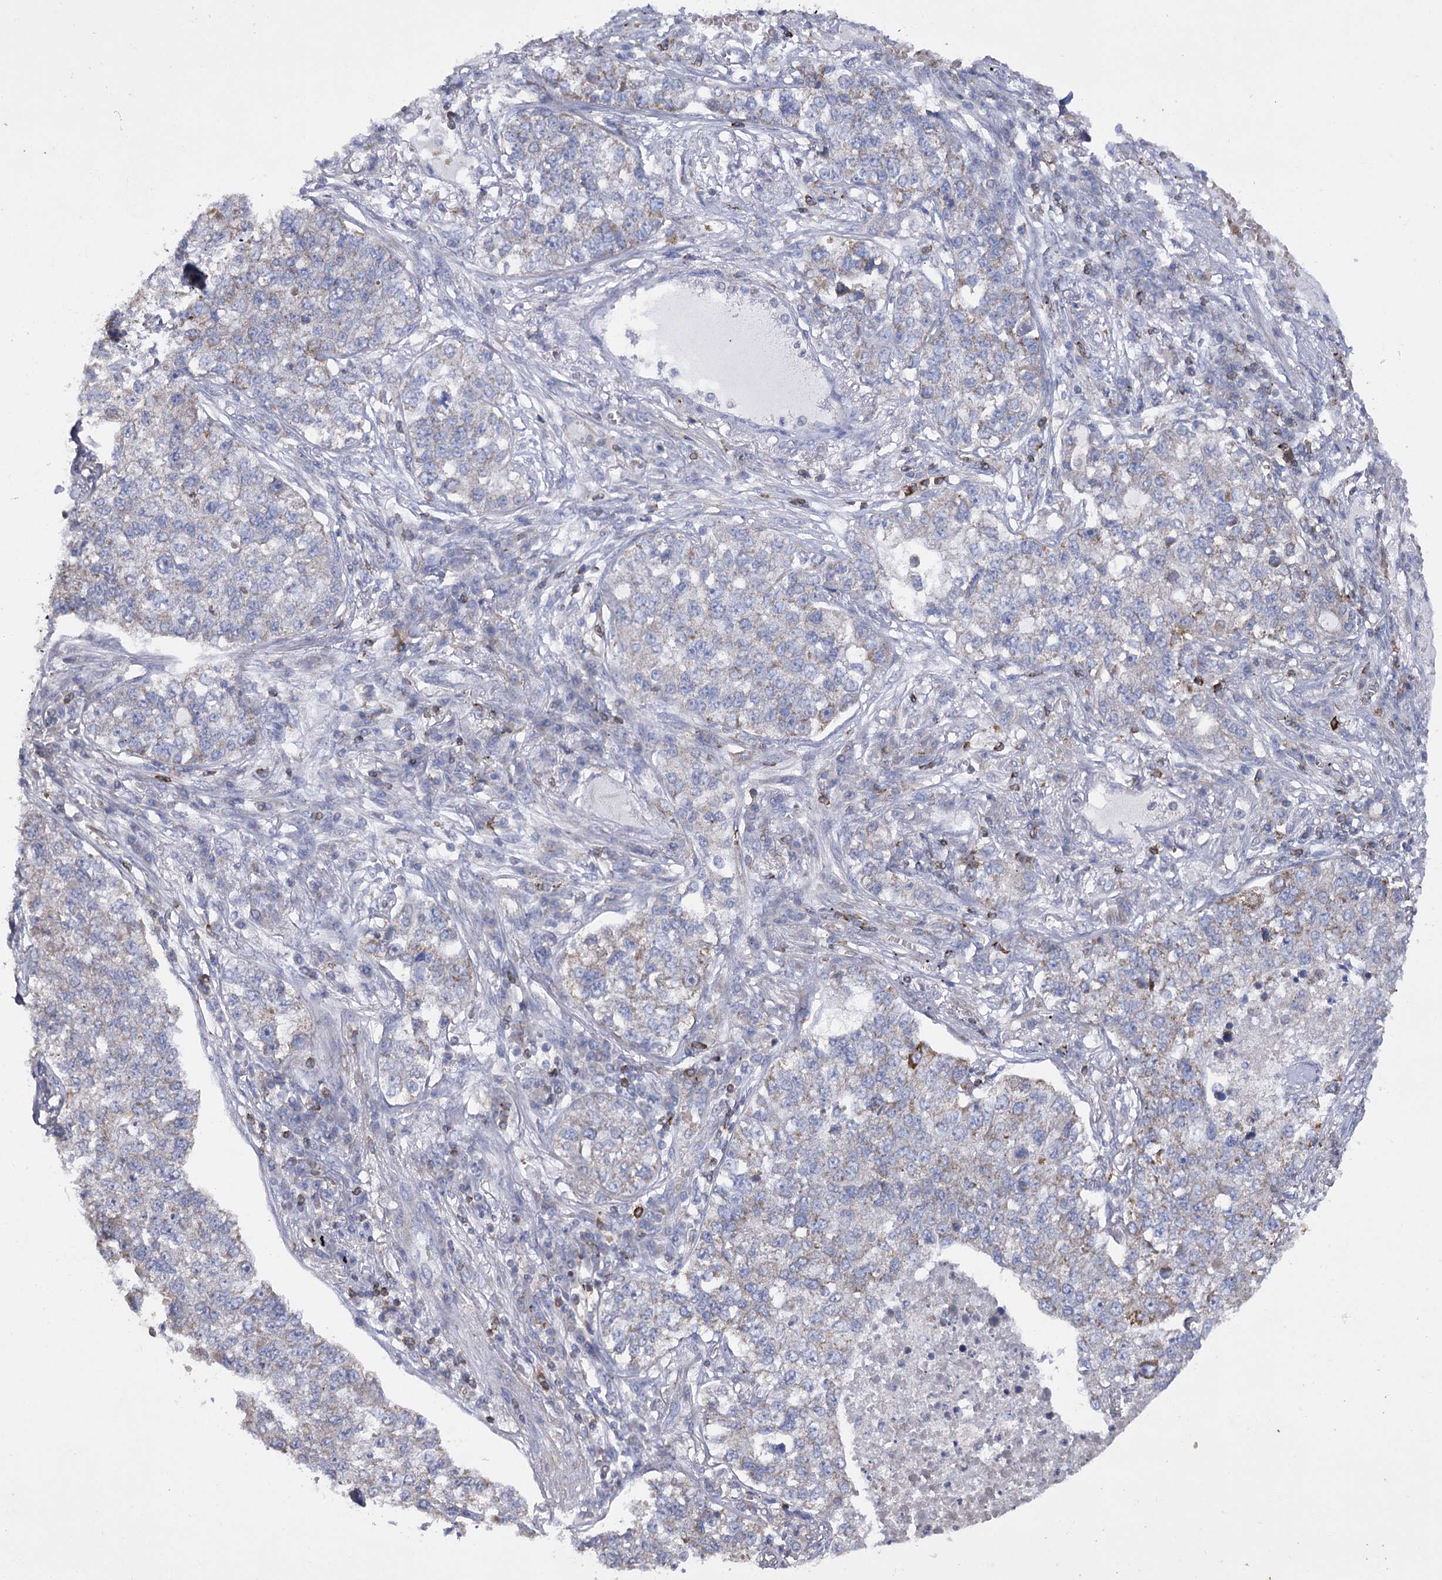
{"staining": {"intensity": "moderate", "quantity": "<25%", "location": "cytoplasmic/membranous"}, "tissue": "lung cancer", "cell_type": "Tumor cells", "image_type": "cancer", "snomed": [{"axis": "morphology", "description": "Adenocarcinoma, NOS"}, {"axis": "topography", "description": "Lung"}], "caption": "This image demonstrates immunohistochemistry staining of lung adenocarcinoma, with low moderate cytoplasmic/membranous expression in about <25% of tumor cells.", "gene": "COX15", "patient": {"sex": "male", "age": 49}}